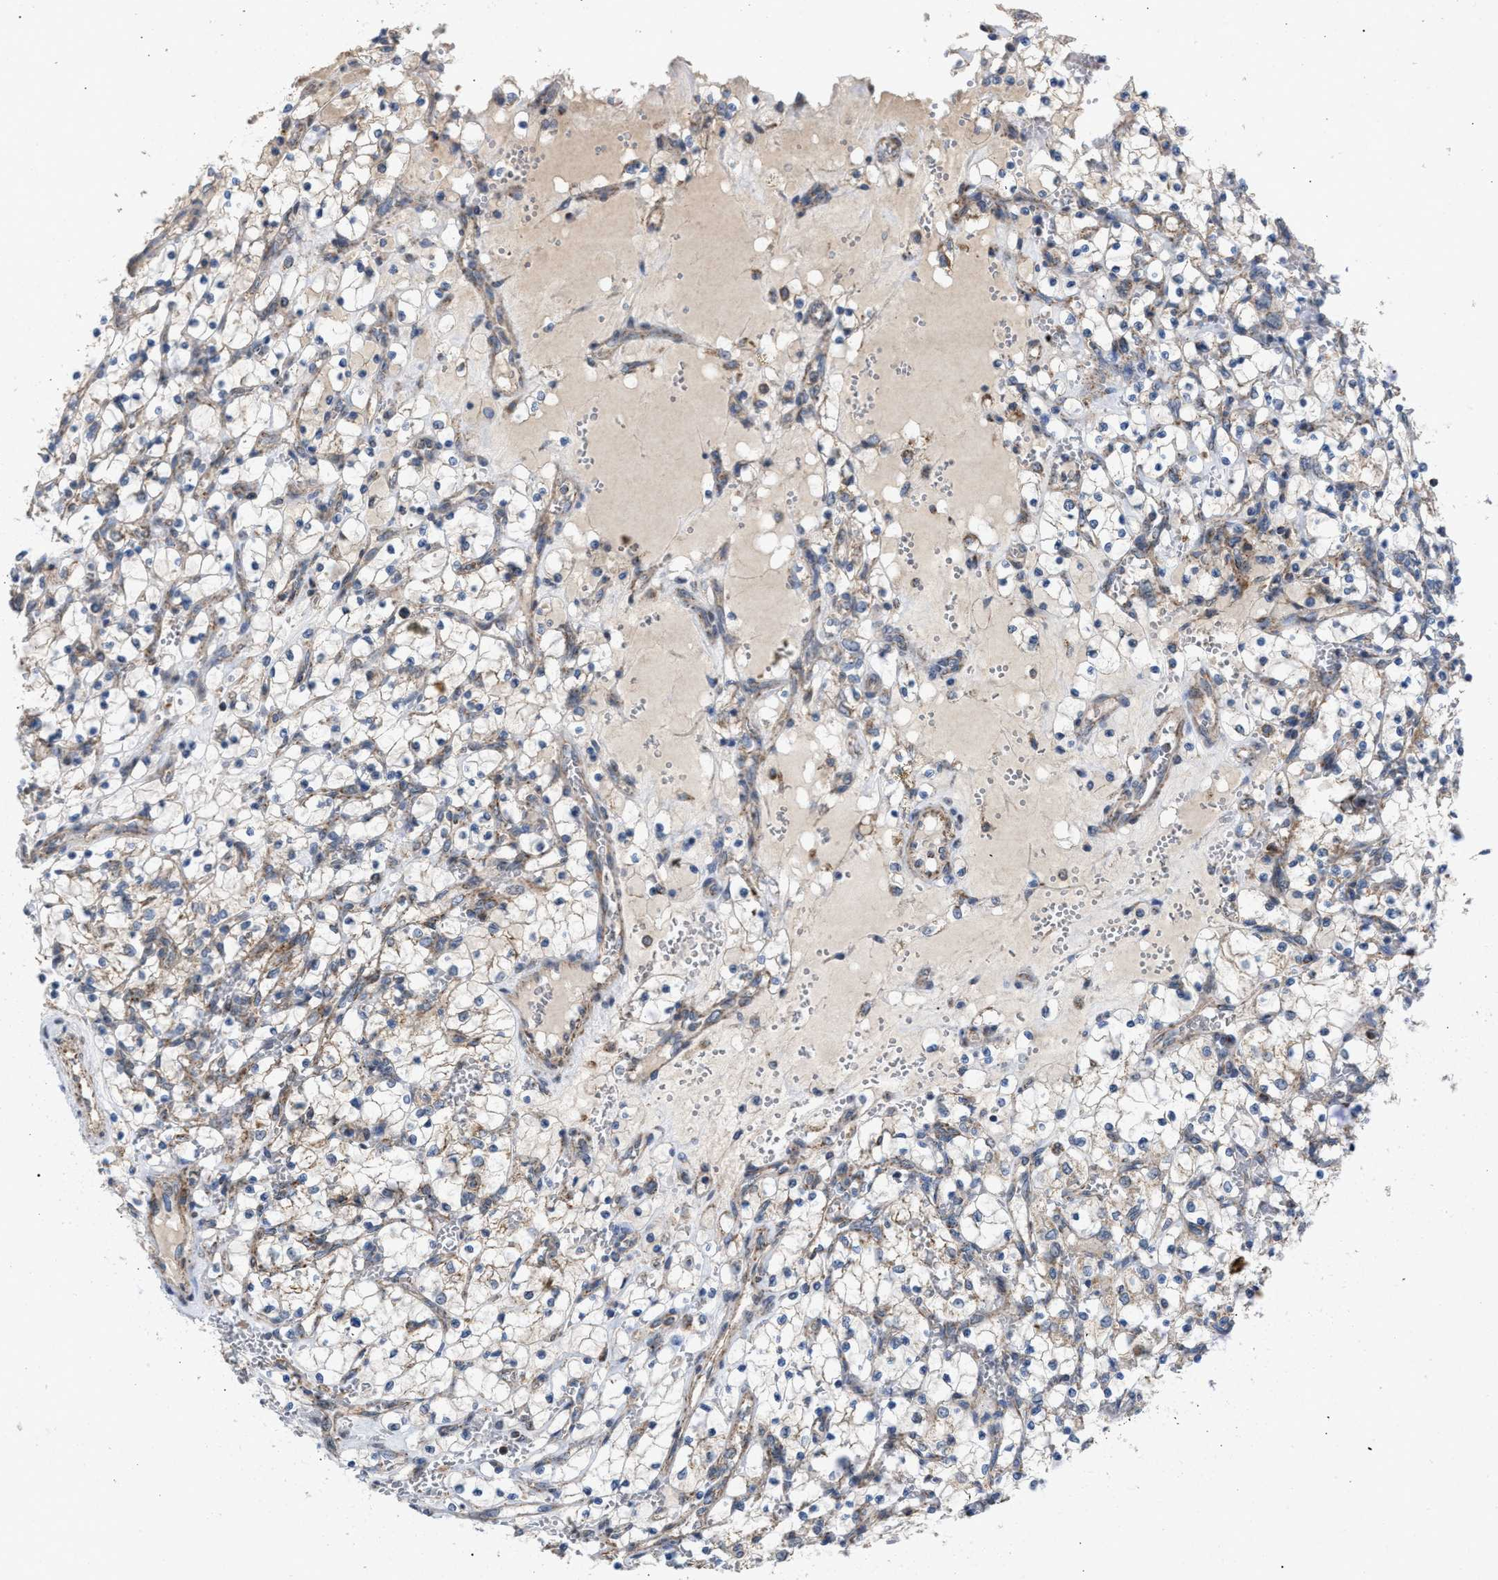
{"staining": {"intensity": "negative", "quantity": "none", "location": "none"}, "tissue": "renal cancer", "cell_type": "Tumor cells", "image_type": "cancer", "snomed": [{"axis": "morphology", "description": "Adenocarcinoma, NOS"}, {"axis": "topography", "description": "Kidney"}], "caption": "Adenocarcinoma (renal) stained for a protein using IHC shows no expression tumor cells.", "gene": "TACO1", "patient": {"sex": "female", "age": 69}}